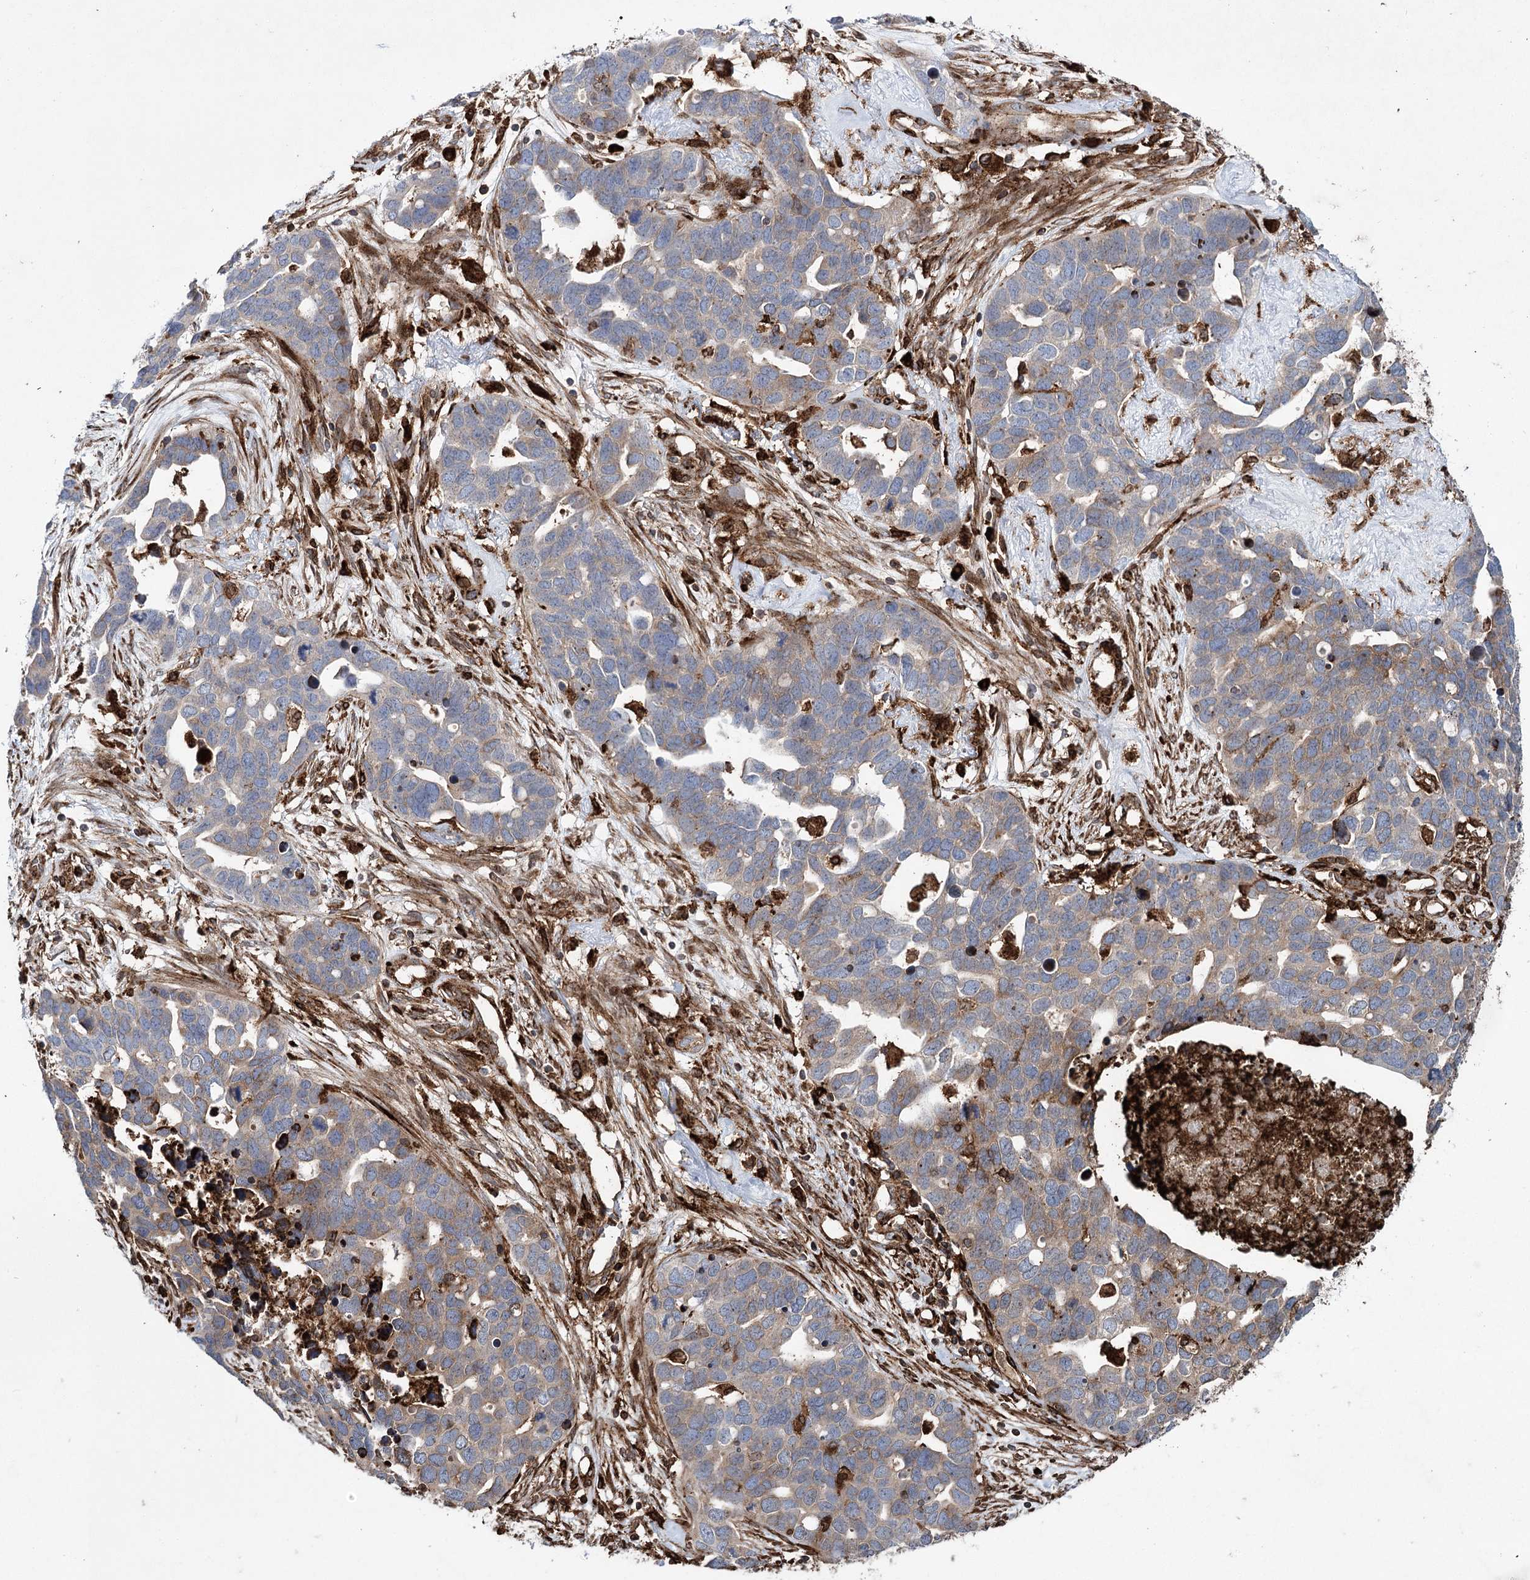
{"staining": {"intensity": "weak", "quantity": ">75%", "location": "cytoplasmic/membranous"}, "tissue": "ovarian cancer", "cell_type": "Tumor cells", "image_type": "cancer", "snomed": [{"axis": "morphology", "description": "Cystadenocarcinoma, serous, NOS"}, {"axis": "topography", "description": "Ovary"}], "caption": "Immunohistochemical staining of ovarian cancer reveals low levels of weak cytoplasmic/membranous expression in approximately >75% of tumor cells.", "gene": "DCUN1D4", "patient": {"sex": "female", "age": 54}}